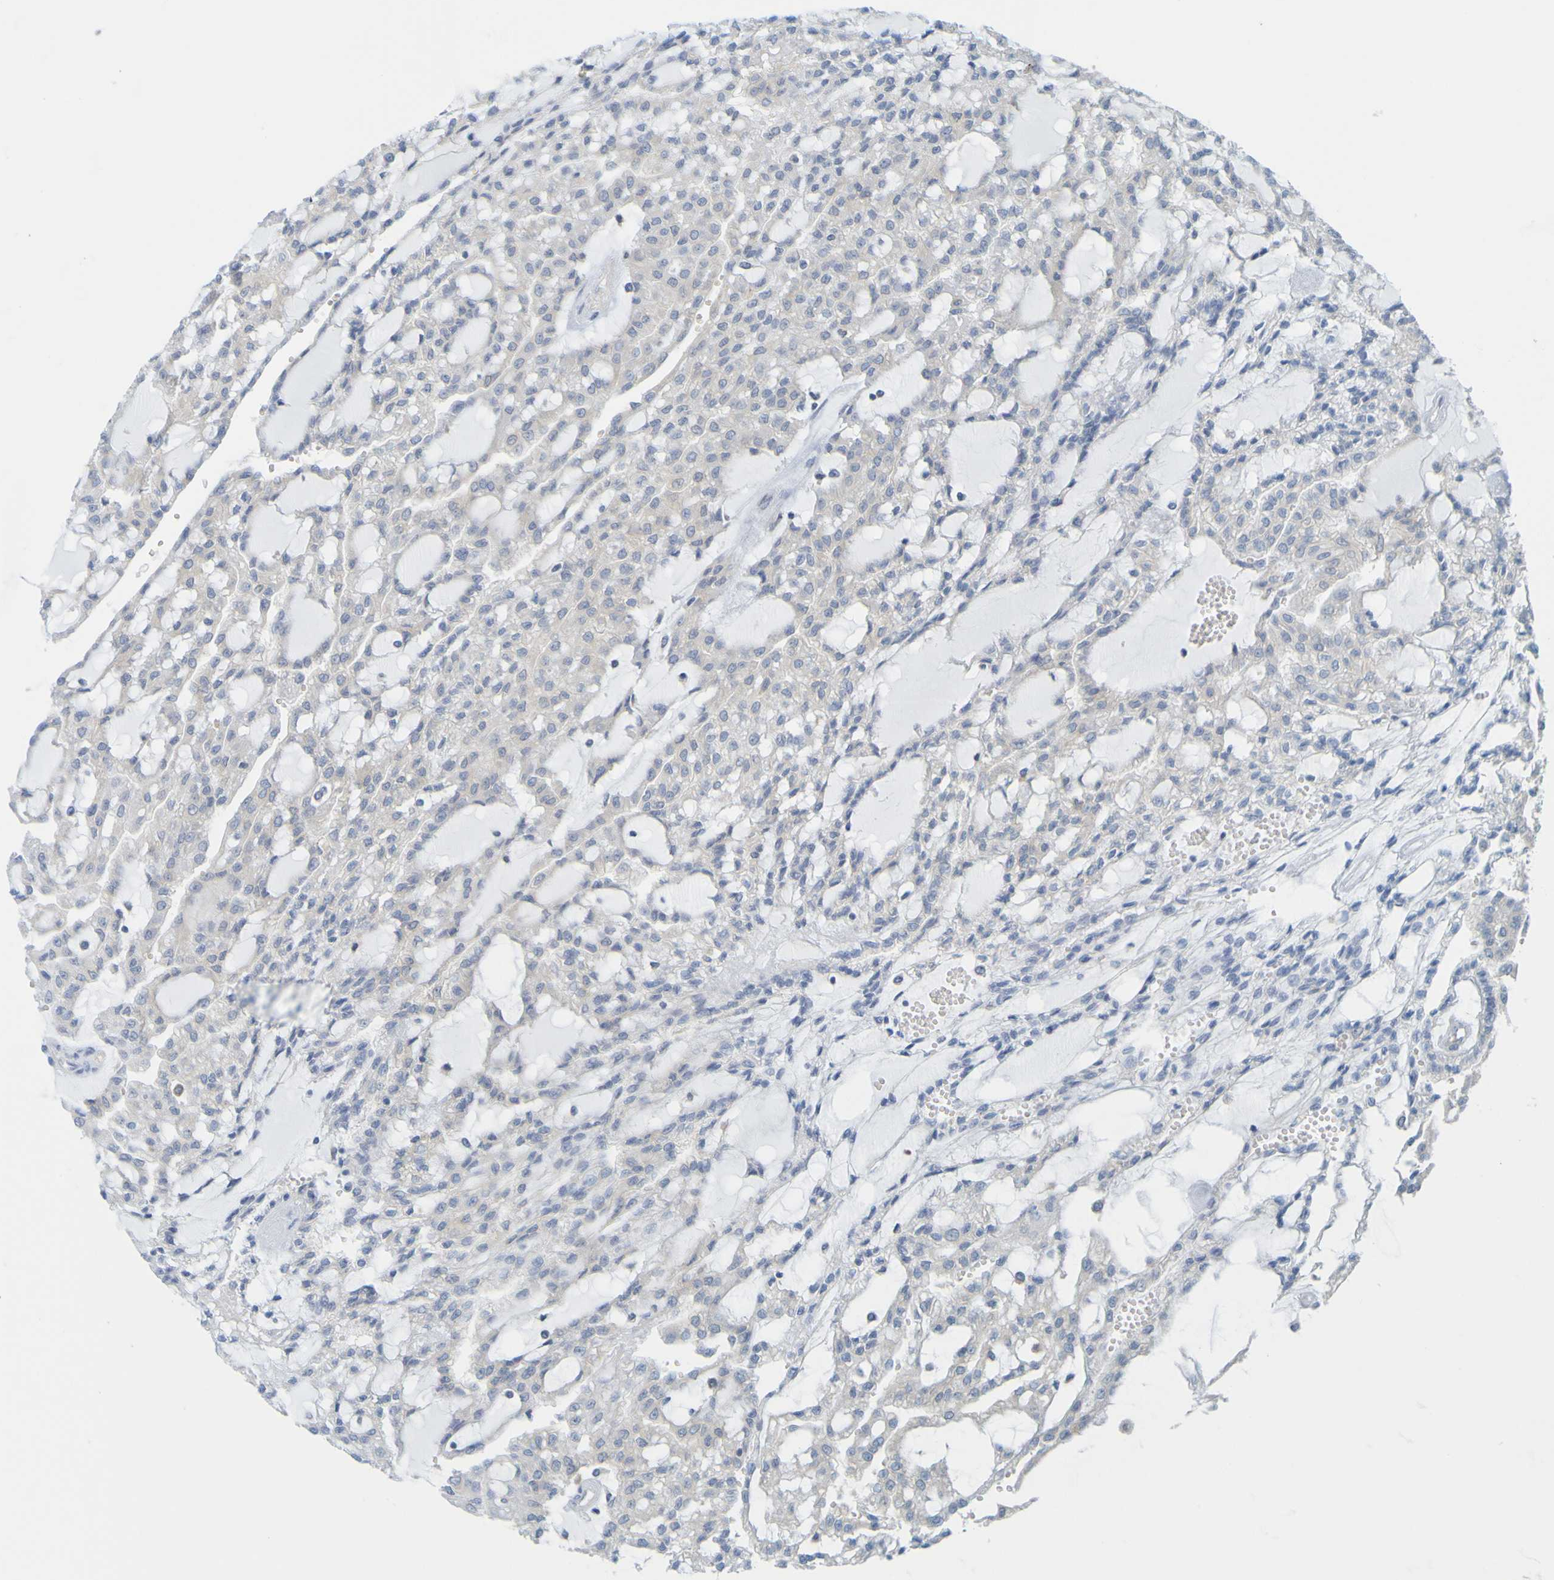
{"staining": {"intensity": "negative", "quantity": "none", "location": "none"}, "tissue": "renal cancer", "cell_type": "Tumor cells", "image_type": "cancer", "snomed": [{"axis": "morphology", "description": "Adenocarcinoma, NOS"}, {"axis": "topography", "description": "Kidney"}], "caption": "IHC photomicrograph of human renal cancer stained for a protein (brown), which reveals no expression in tumor cells.", "gene": "APPL1", "patient": {"sex": "male", "age": 63}}